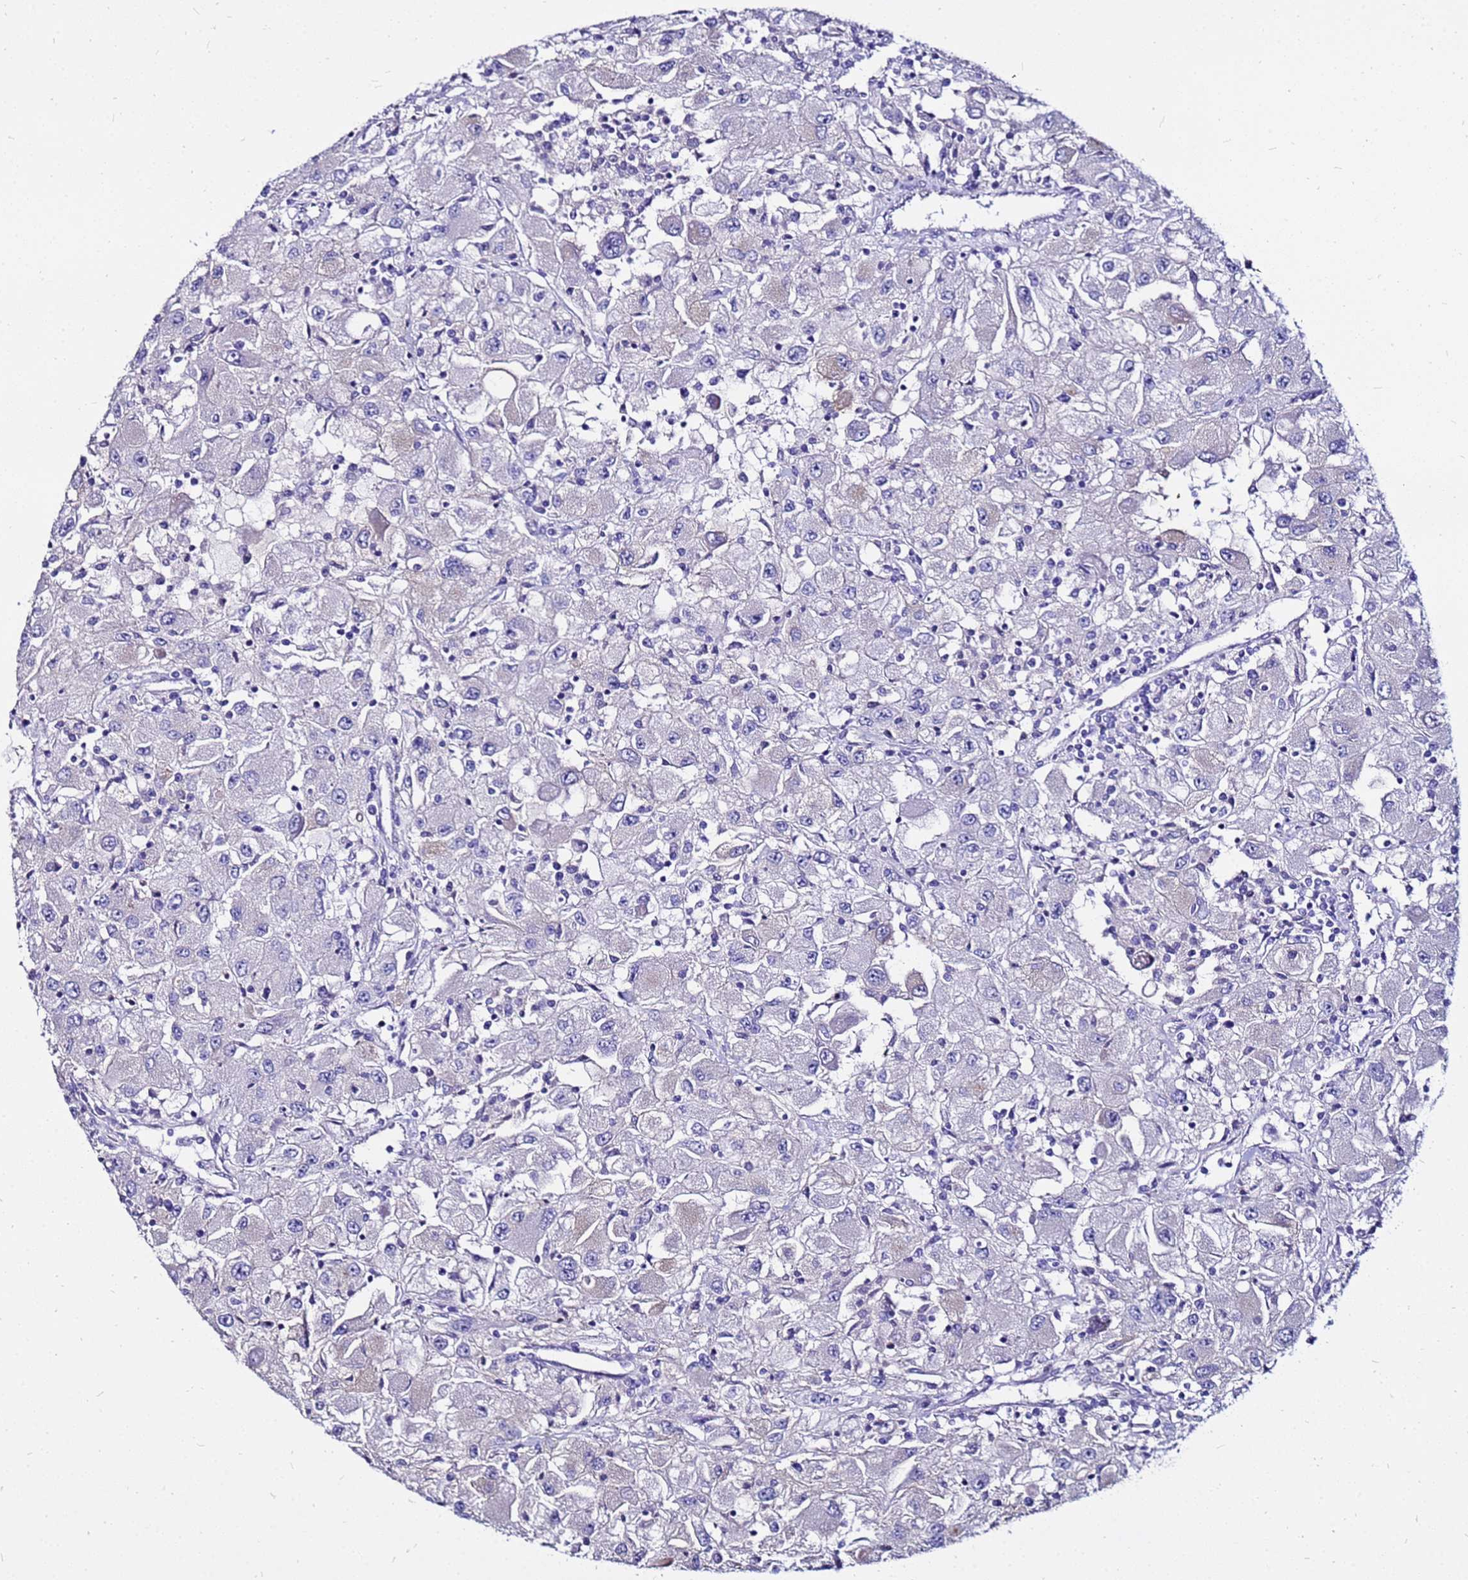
{"staining": {"intensity": "negative", "quantity": "none", "location": "none"}, "tissue": "renal cancer", "cell_type": "Tumor cells", "image_type": "cancer", "snomed": [{"axis": "morphology", "description": "Adenocarcinoma, NOS"}, {"axis": "topography", "description": "Kidney"}], "caption": "Micrograph shows no significant protein expression in tumor cells of renal cancer. Brightfield microscopy of IHC stained with DAB (3,3'-diaminobenzidine) (brown) and hematoxylin (blue), captured at high magnification.", "gene": "ARHGEF5", "patient": {"sex": "female", "age": 67}}